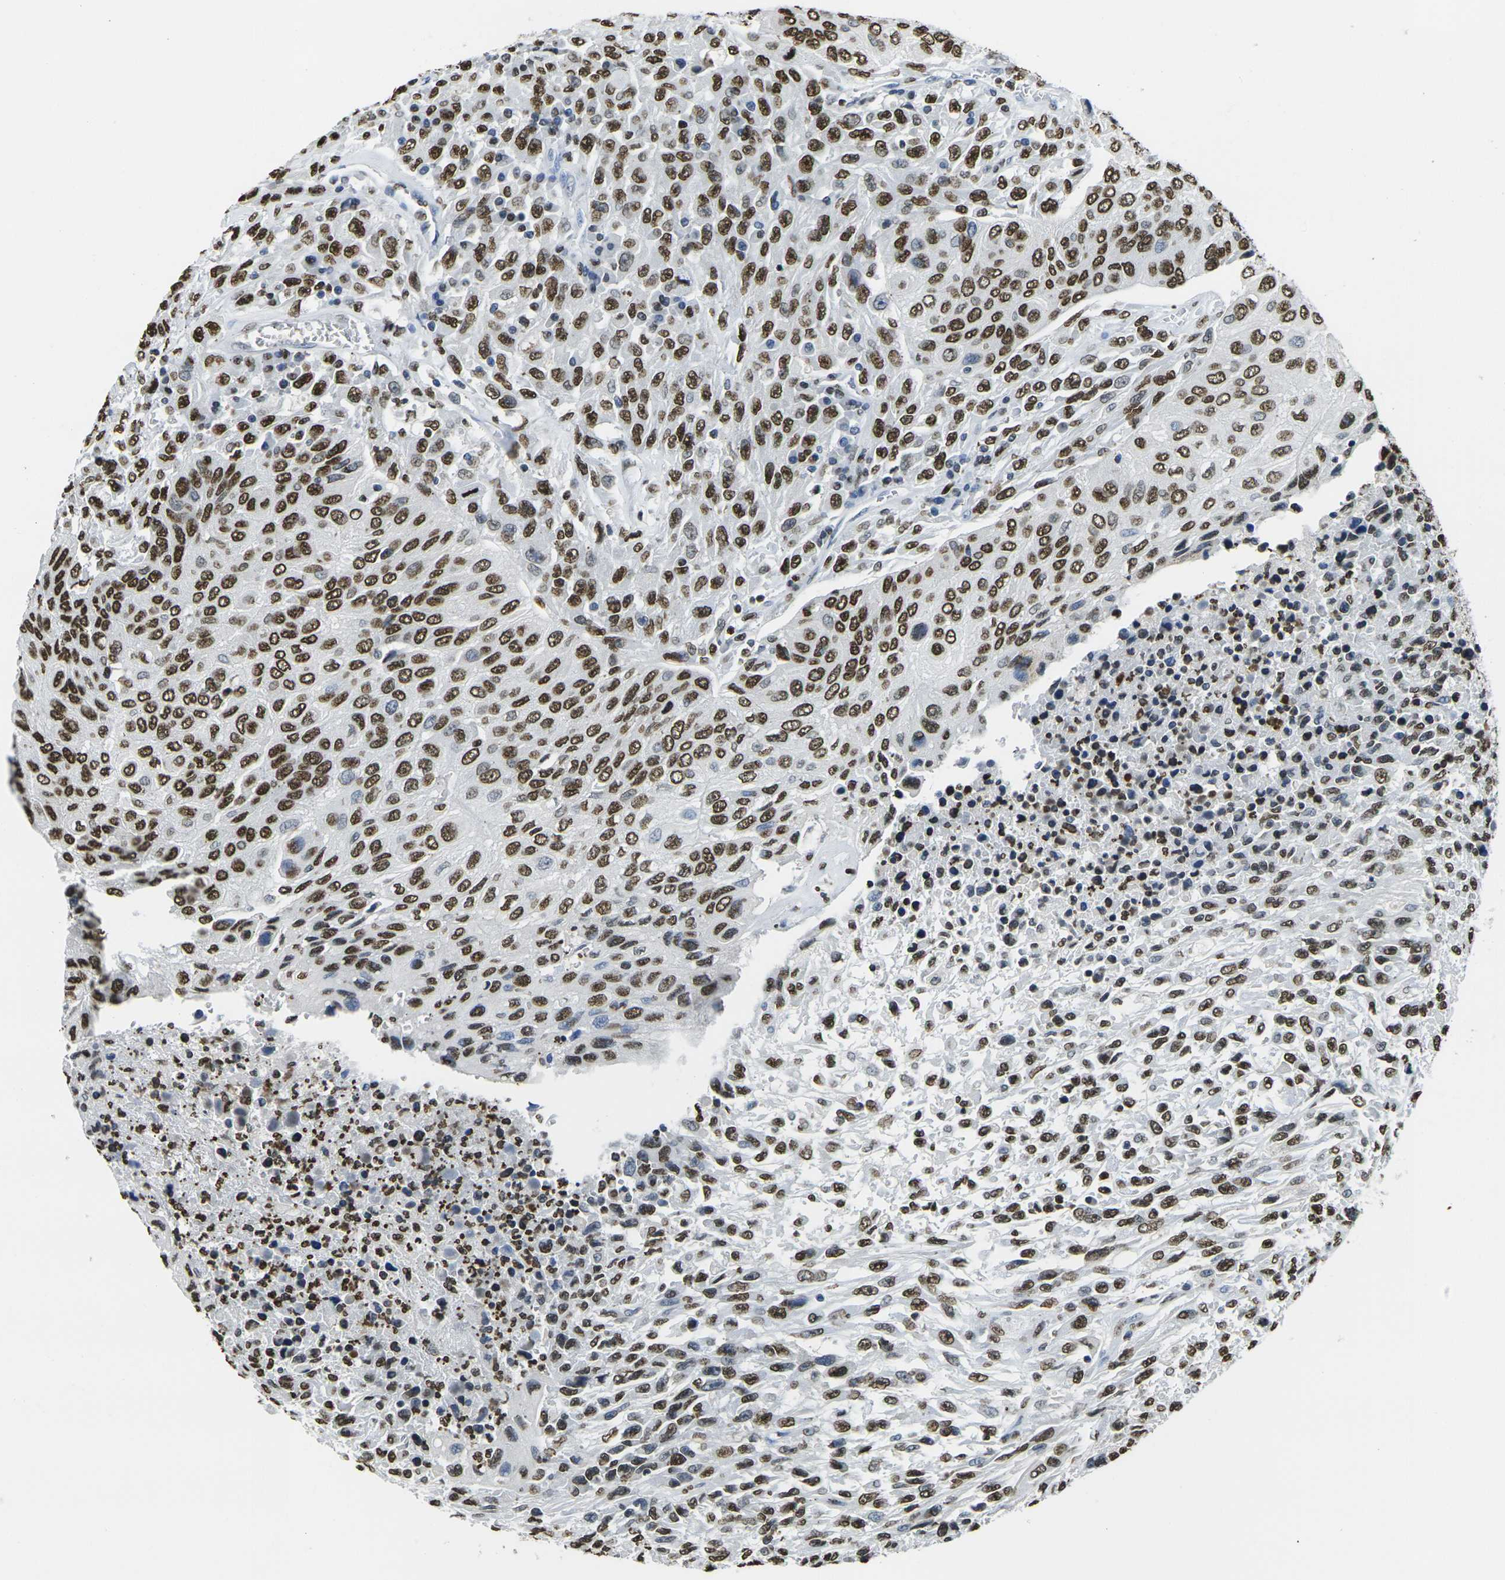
{"staining": {"intensity": "strong", "quantity": ">75%", "location": "nuclear"}, "tissue": "urothelial cancer", "cell_type": "Tumor cells", "image_type": "cancer", "snomed": [{"axis": "morphology", "description": "Urothelial carcinoma, High grade"}, {"axis": "topography", "description": "Urinary bladder"}], "caption": "Immunohistochemistry staining of urothelial carcinoma (high-grade), which reveals high levels of strong nuclear staining in about >75% of tumor cells indicating strong nuclear protein staining. The staining was performed using DAB (3,3'-diaminobenzidine) (brown) for protein detection and nuclei were counterstained in hematoxylin (blue).", "gene": "DRAXIN", "patient": {"sex": "male", "age": 66}}